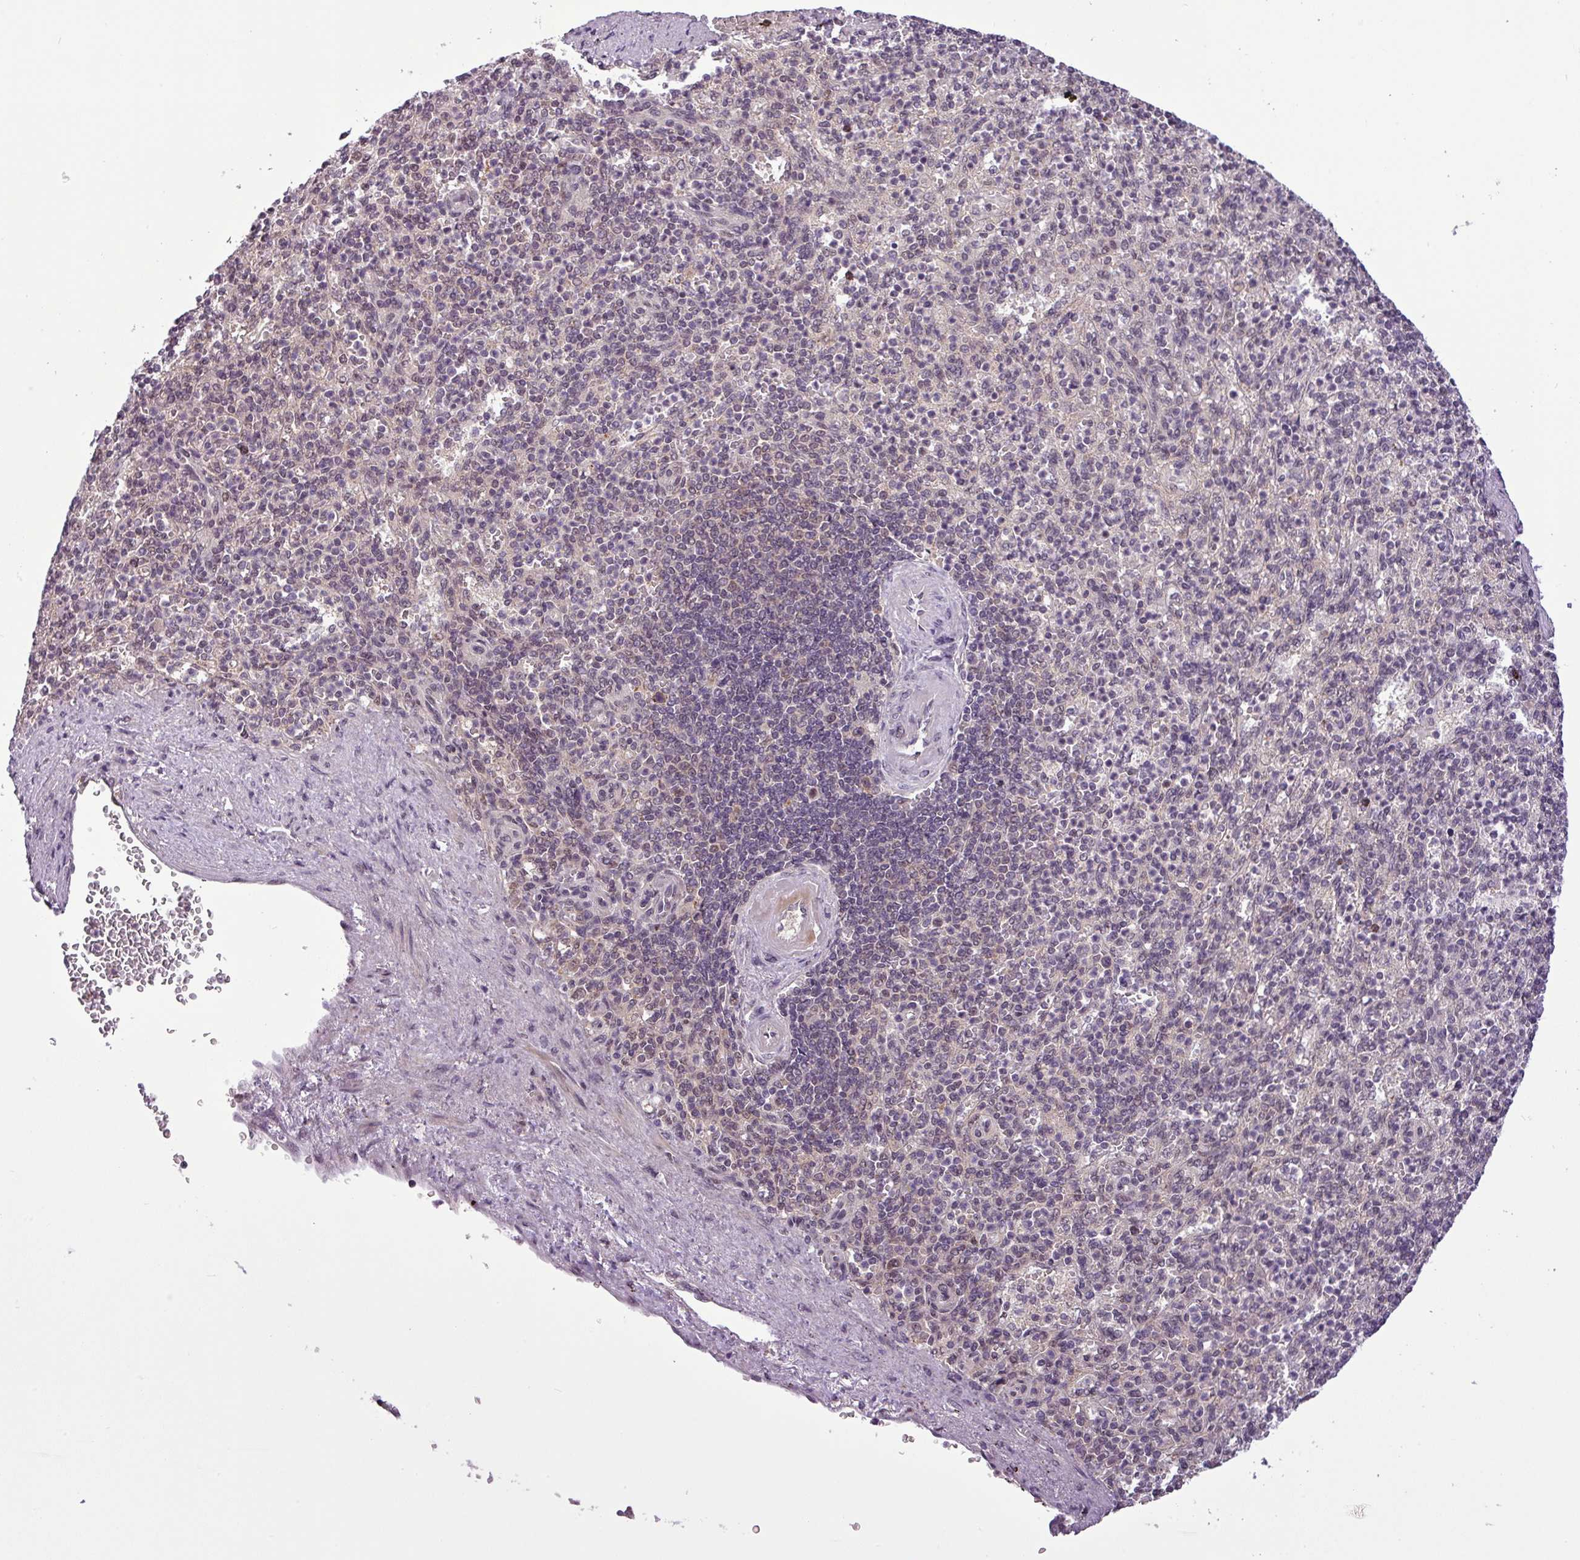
{"staining": {"intensity": "weak", "quantity": "<25%", "location": "nuclear"}, "tissue": "spleen", "cell_type": "Cells in red pulp", "image_type": "normal", "snomed": [{"axis": "morphology", "description": "Normal tissue, NOS"}, {"axis": "topography", "description": "Spleen"}], "caption": "Immunohistochemistry photomicrograph of benign spleen: spleen stained with DAB displays no significant protein positivity in cells in red pulp. (Brightfield microscopy of DAB (3,3'-diaminobenzidine) IHC at high magnification).", "gene": "MFHAS1", "patient": {"sex": "female", "age": 74}}